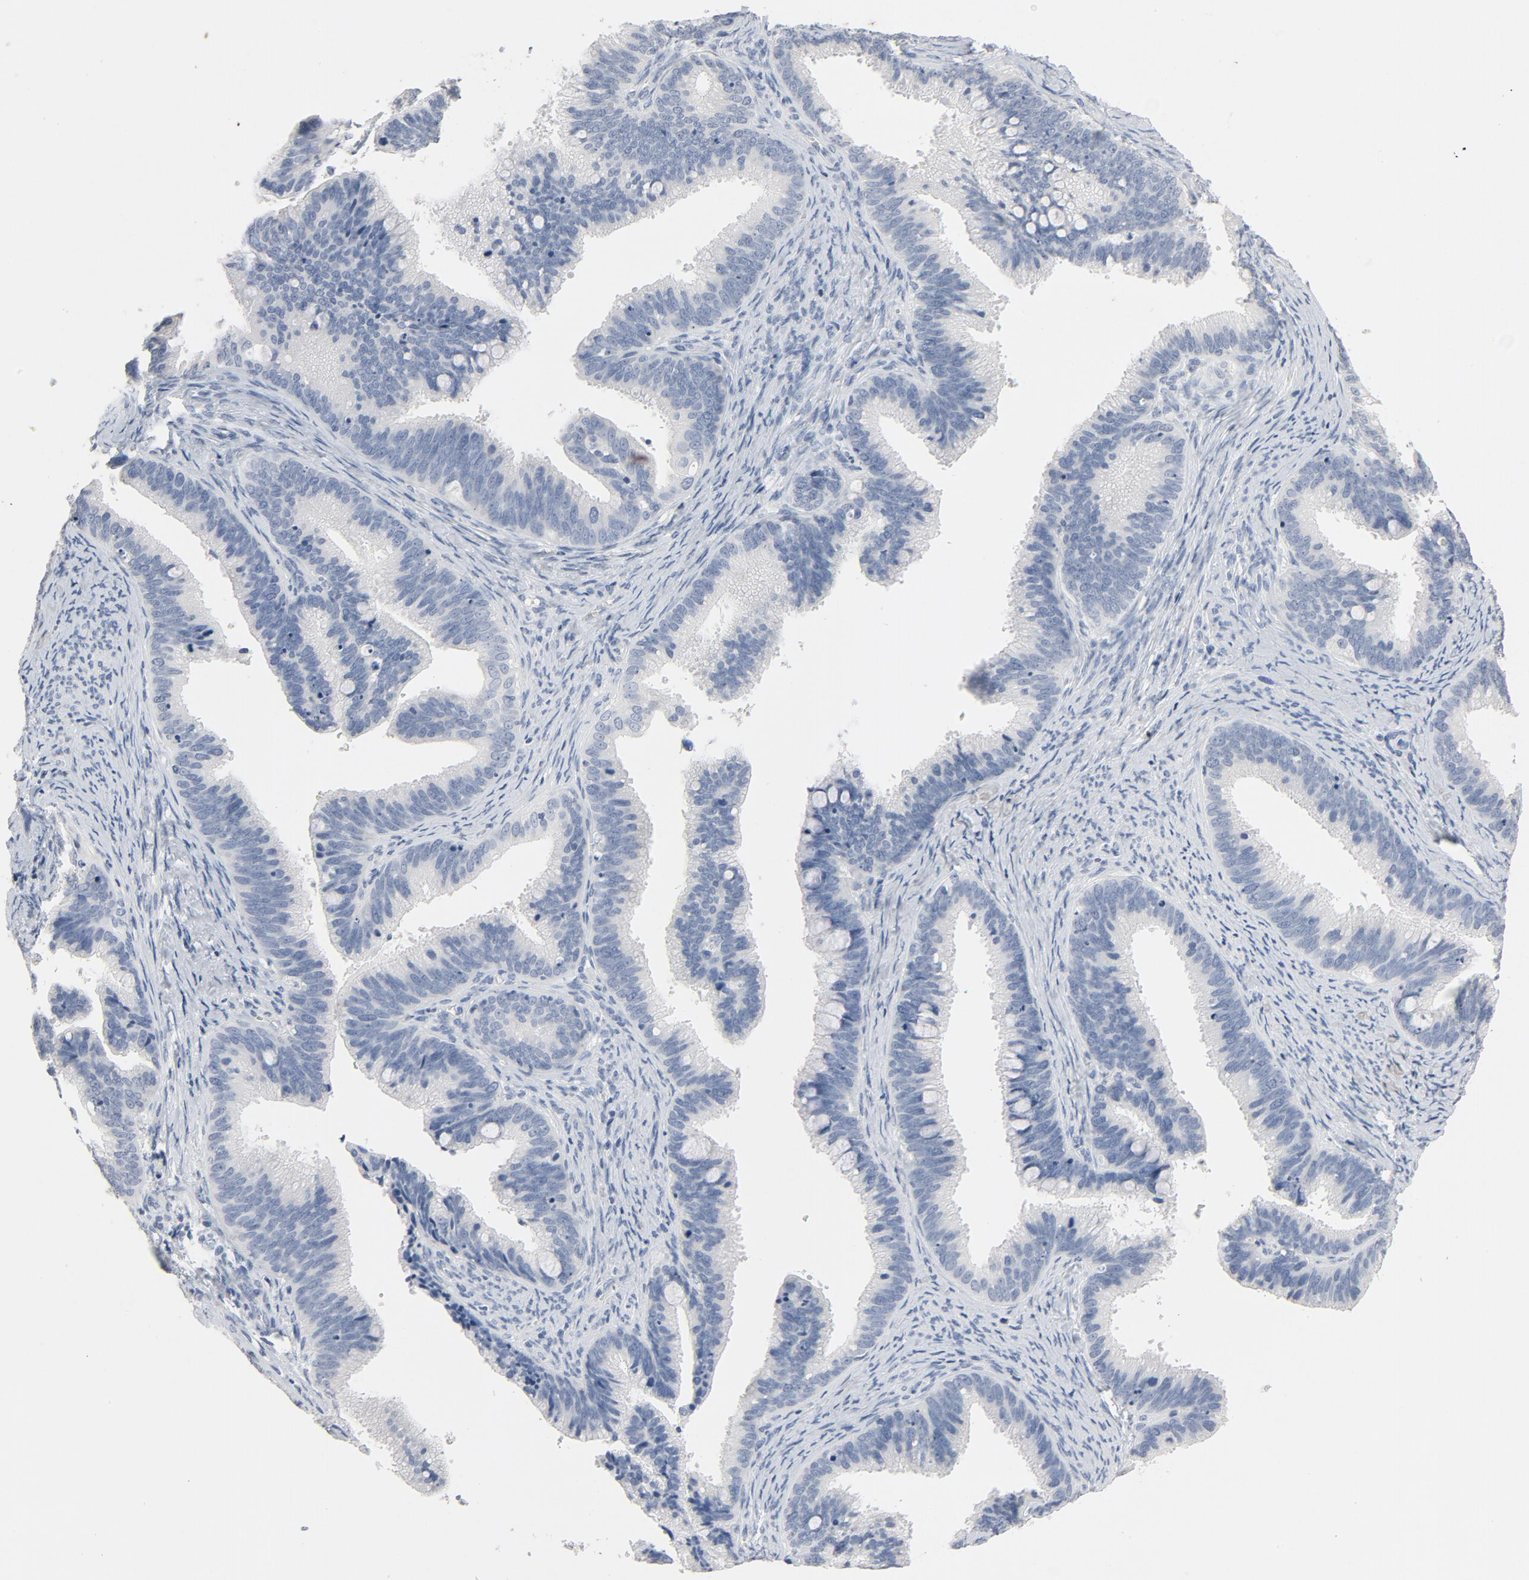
{"staining": {"intensity": "negative", "quantity": "none", "location": "none"}, "tissue": "cervical cancer", "cell_type": "Tumor cells", "image_type": "cancer", "snomed": [{"axis": "morphology", "description": "Adenocarcinoma, NOS"}, {"axis": "topography", "description": "Cervix"}], "caption": "Protein analysis of cervical cancer exhibits no significant staining in tumor cells.", "gene": "ZCCHC13", "patient": {"sex": "female", "age": 47}}